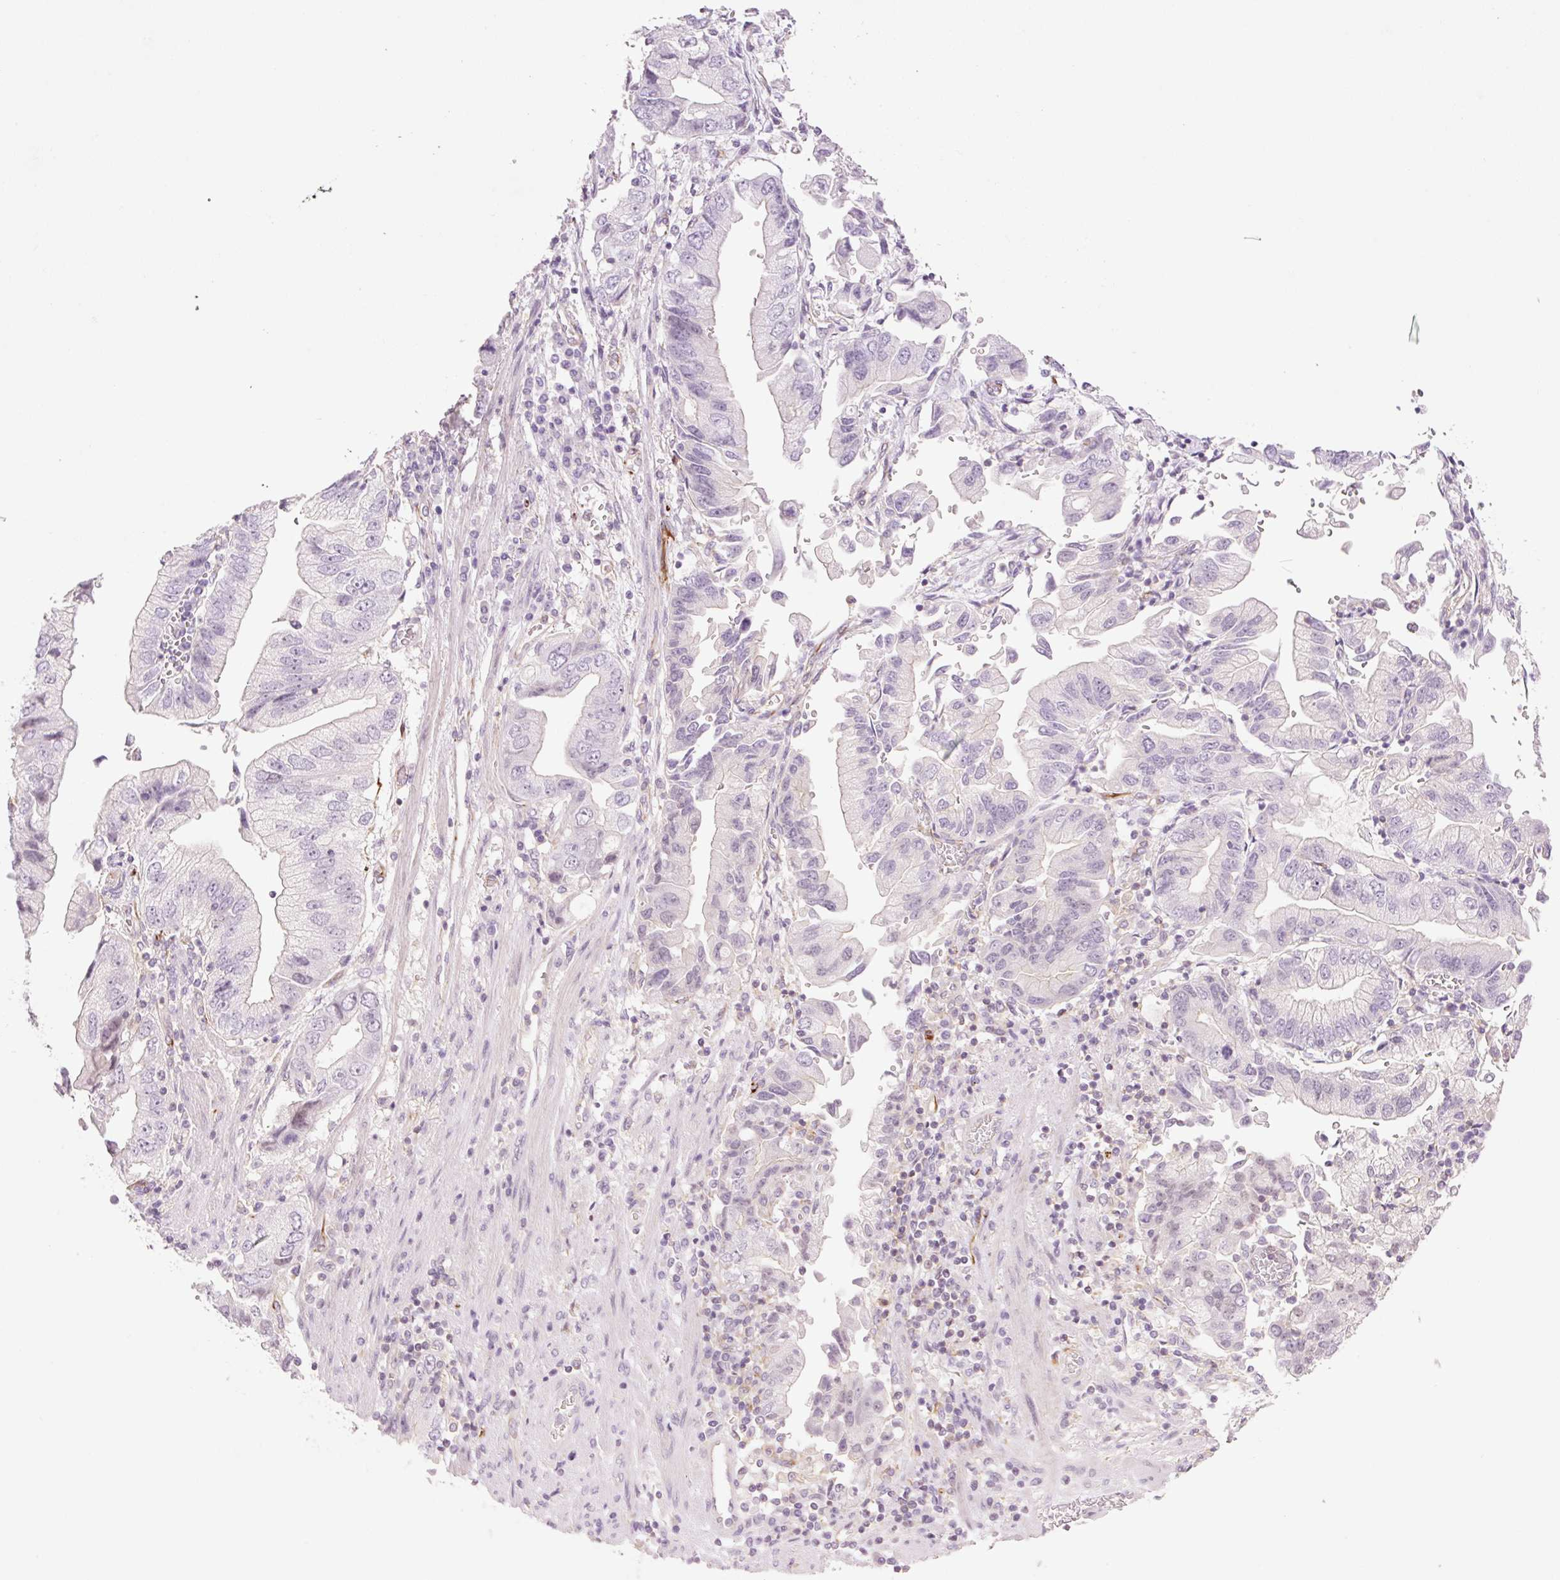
{"staining": {"intensity": "negative", "quantity": "none", "location": "none"}, "tissue": "stomach cancer", "cell_type": "Tumor cells", "image_type": "cancer", "snomed": [{"axis": "morphology", "description": "Adenocarcinoma, NOS"}, {"axis": "topography", "description": "Stomach"}], "caption": "High magnification brightfield microscopy of stomach cancer (adenocarcinoma) stained with DAB (3,3'-diaminobenzidine) (brown) and counterstained with hematoxylin (blue): tumor cells show no significant staining.", "gene": "ZFYVE21", "patient": {"sex": "male", "age": 62}}